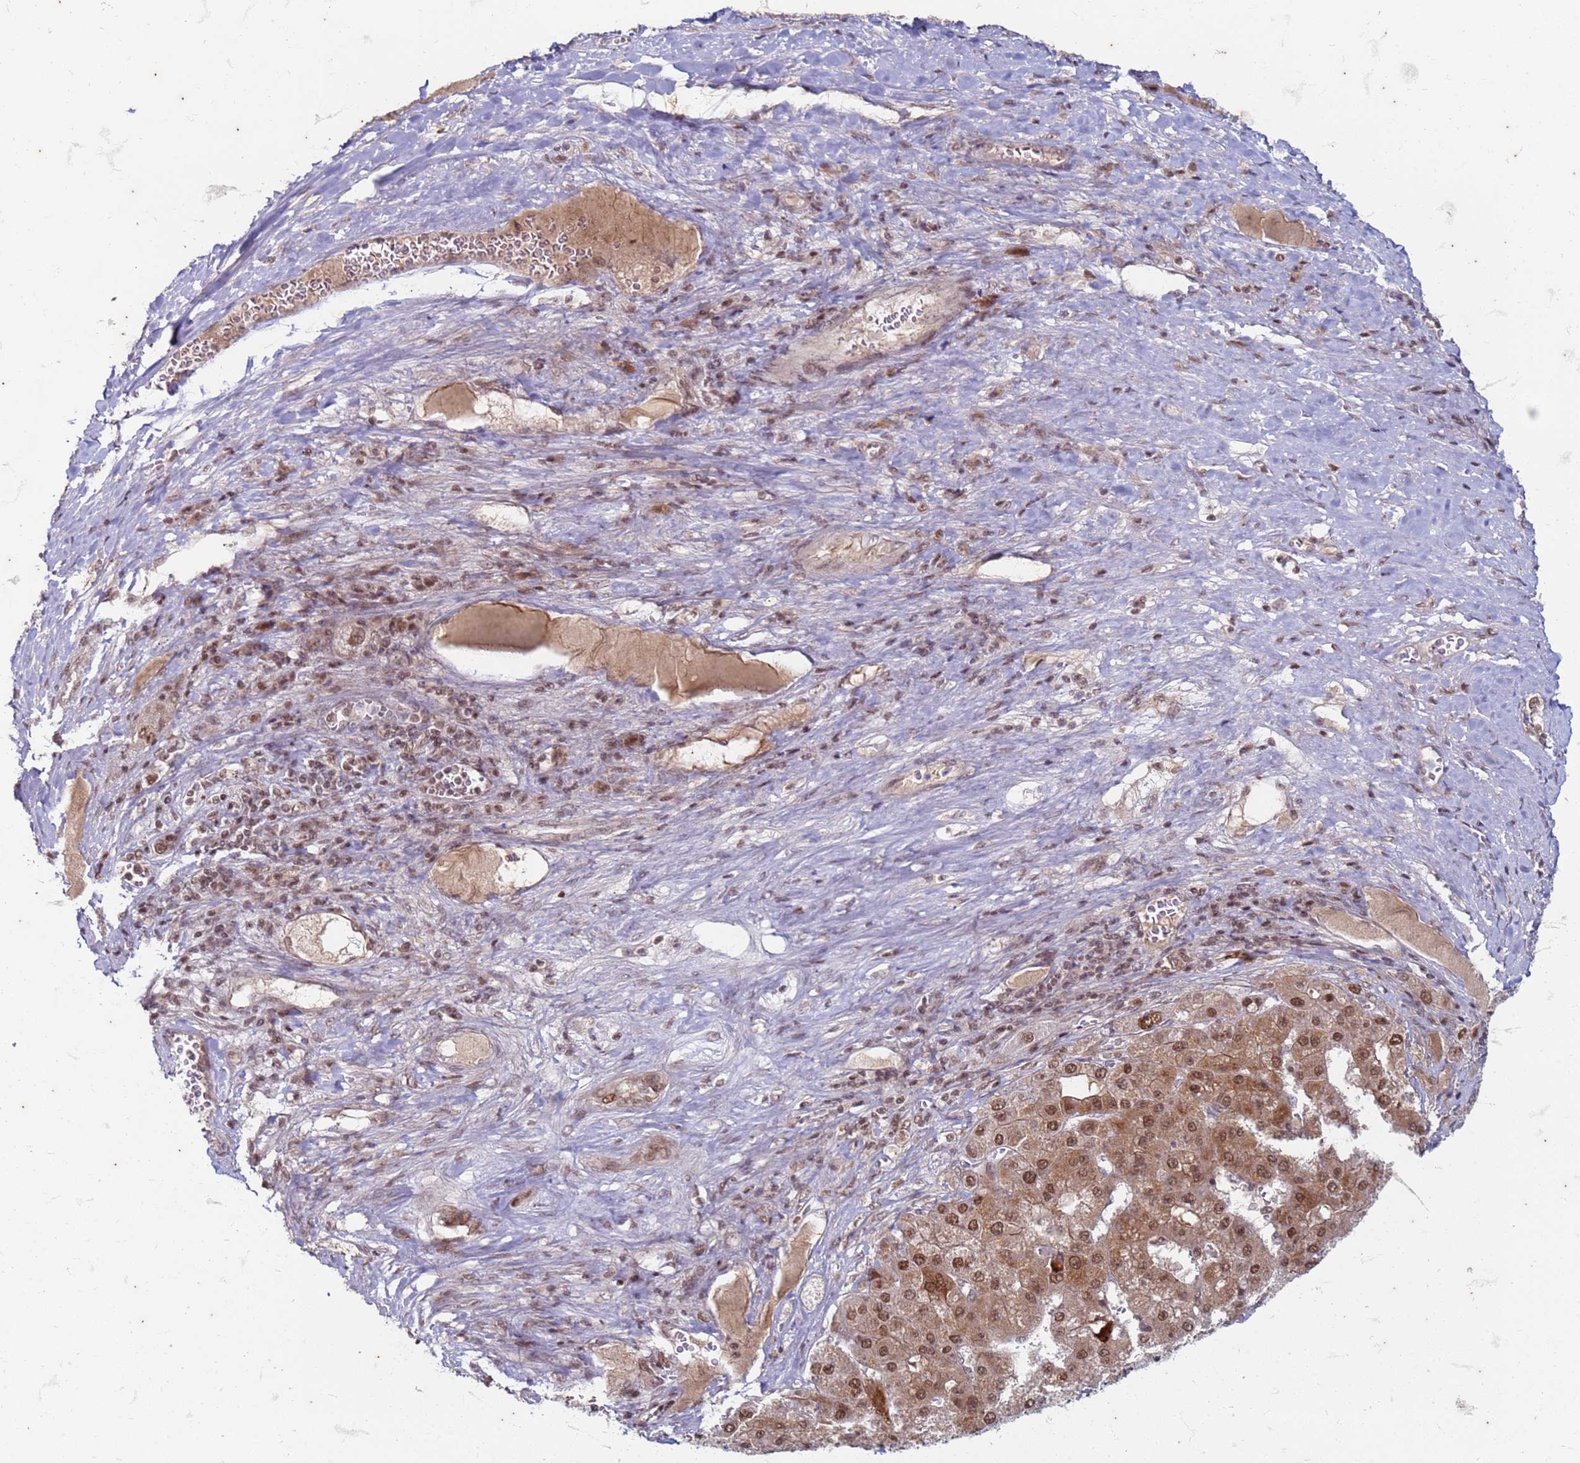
{"staining": {"intensity": "moderate", "quantity": ">75%", "location": "nuclear"}, "tissue": "liver cancer", "cell_type": "Tumor cells", "image_type": "cancer", "snomed": [{"axis": "morphology", "description": "Carcinoma, Hepatocellular, NOS"}, {"axis": "topography", "description": "Liver"}], "caption": "IHC of human liver hepatocellular carcinoma reveals medium levels of moderate nuclear expression in about >75% of tumor cells.", "gene": "TRMT6", "patient": {"sex": "female", "age": 73}}